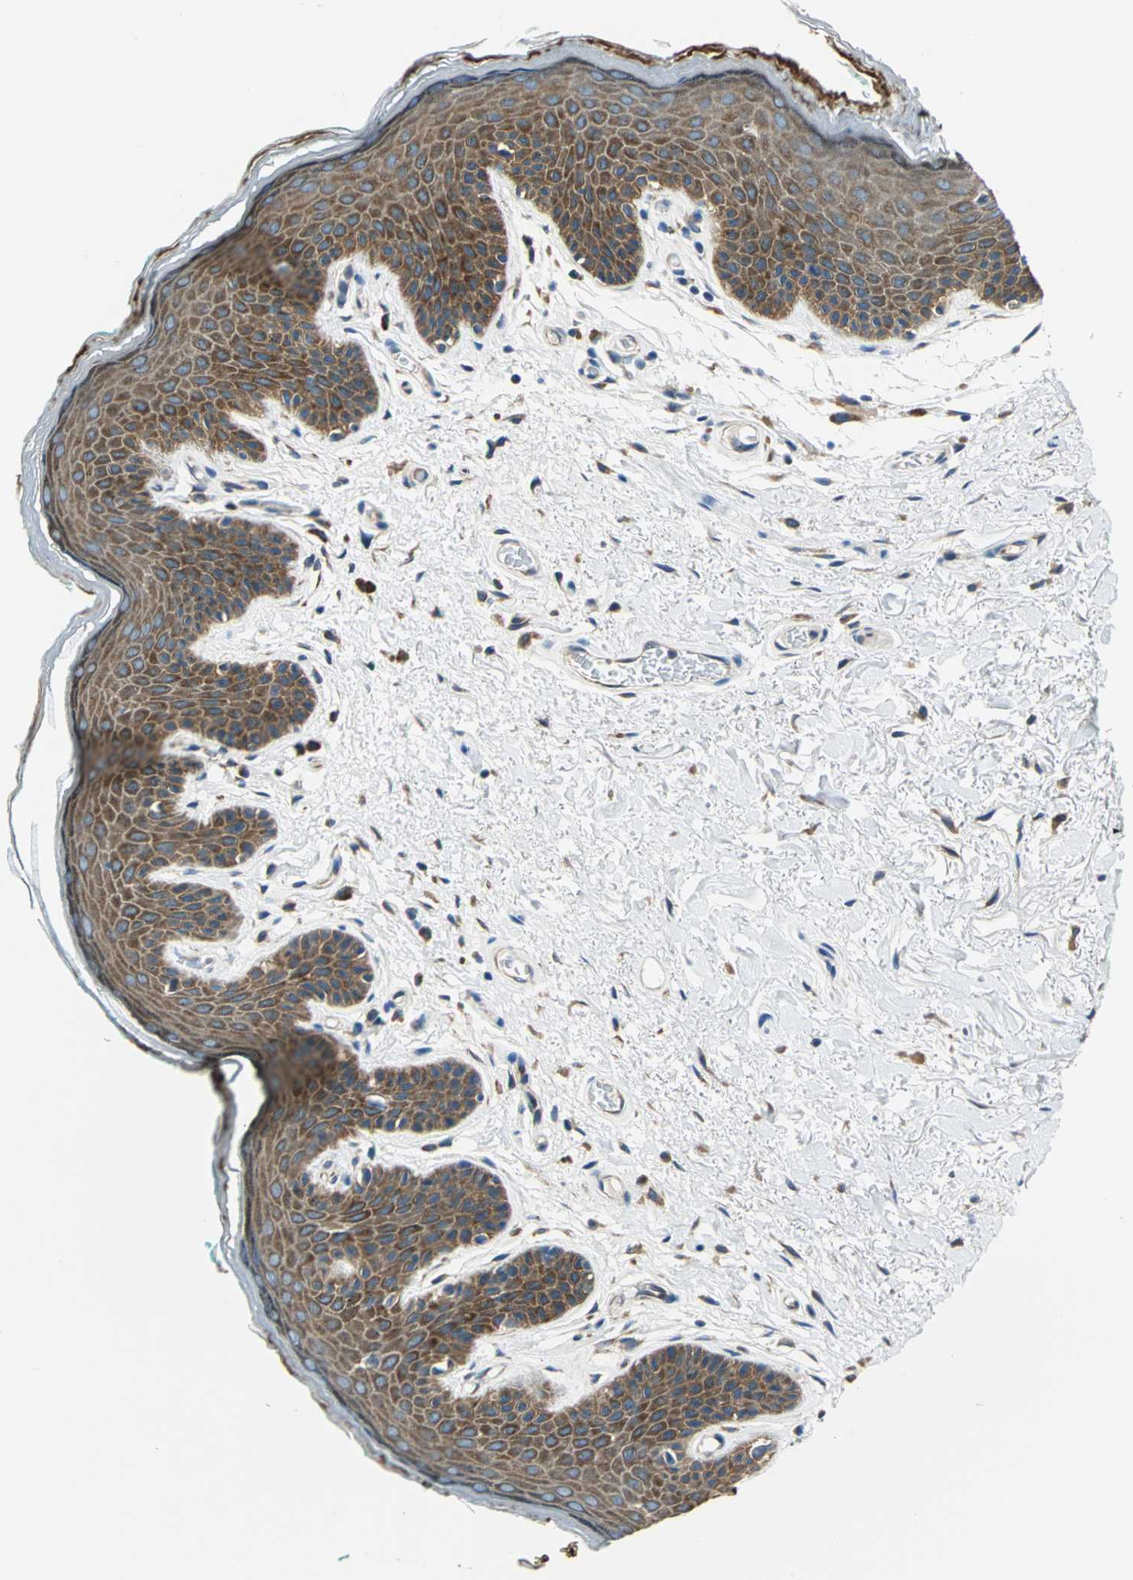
{"staining": {"intensity": "strong", "quantity": ">75%", "location": "cytoplasmic/membranous"}, "tissue": "skin", "cell_type": "Epidermal cells", "image_type": "normal", "snomed": [{"axis": "morphology", "description": "Normal tissue, NOS"}, {"axis": "topography", "description": "Anal"}], "caption": "DAB immunohistochemical staining of benign human skin demonstrates strong cytoplasmic/membranous protein positivity in about >75% of epidermal cells. The staining was performed using DAB to visualize the protein expression in brown, while the nuclei were stained in blue with hematoxylin (Magnification: 20x).", "gene": "TRIM25", "patient": {"sex": "male", "age": 74}}